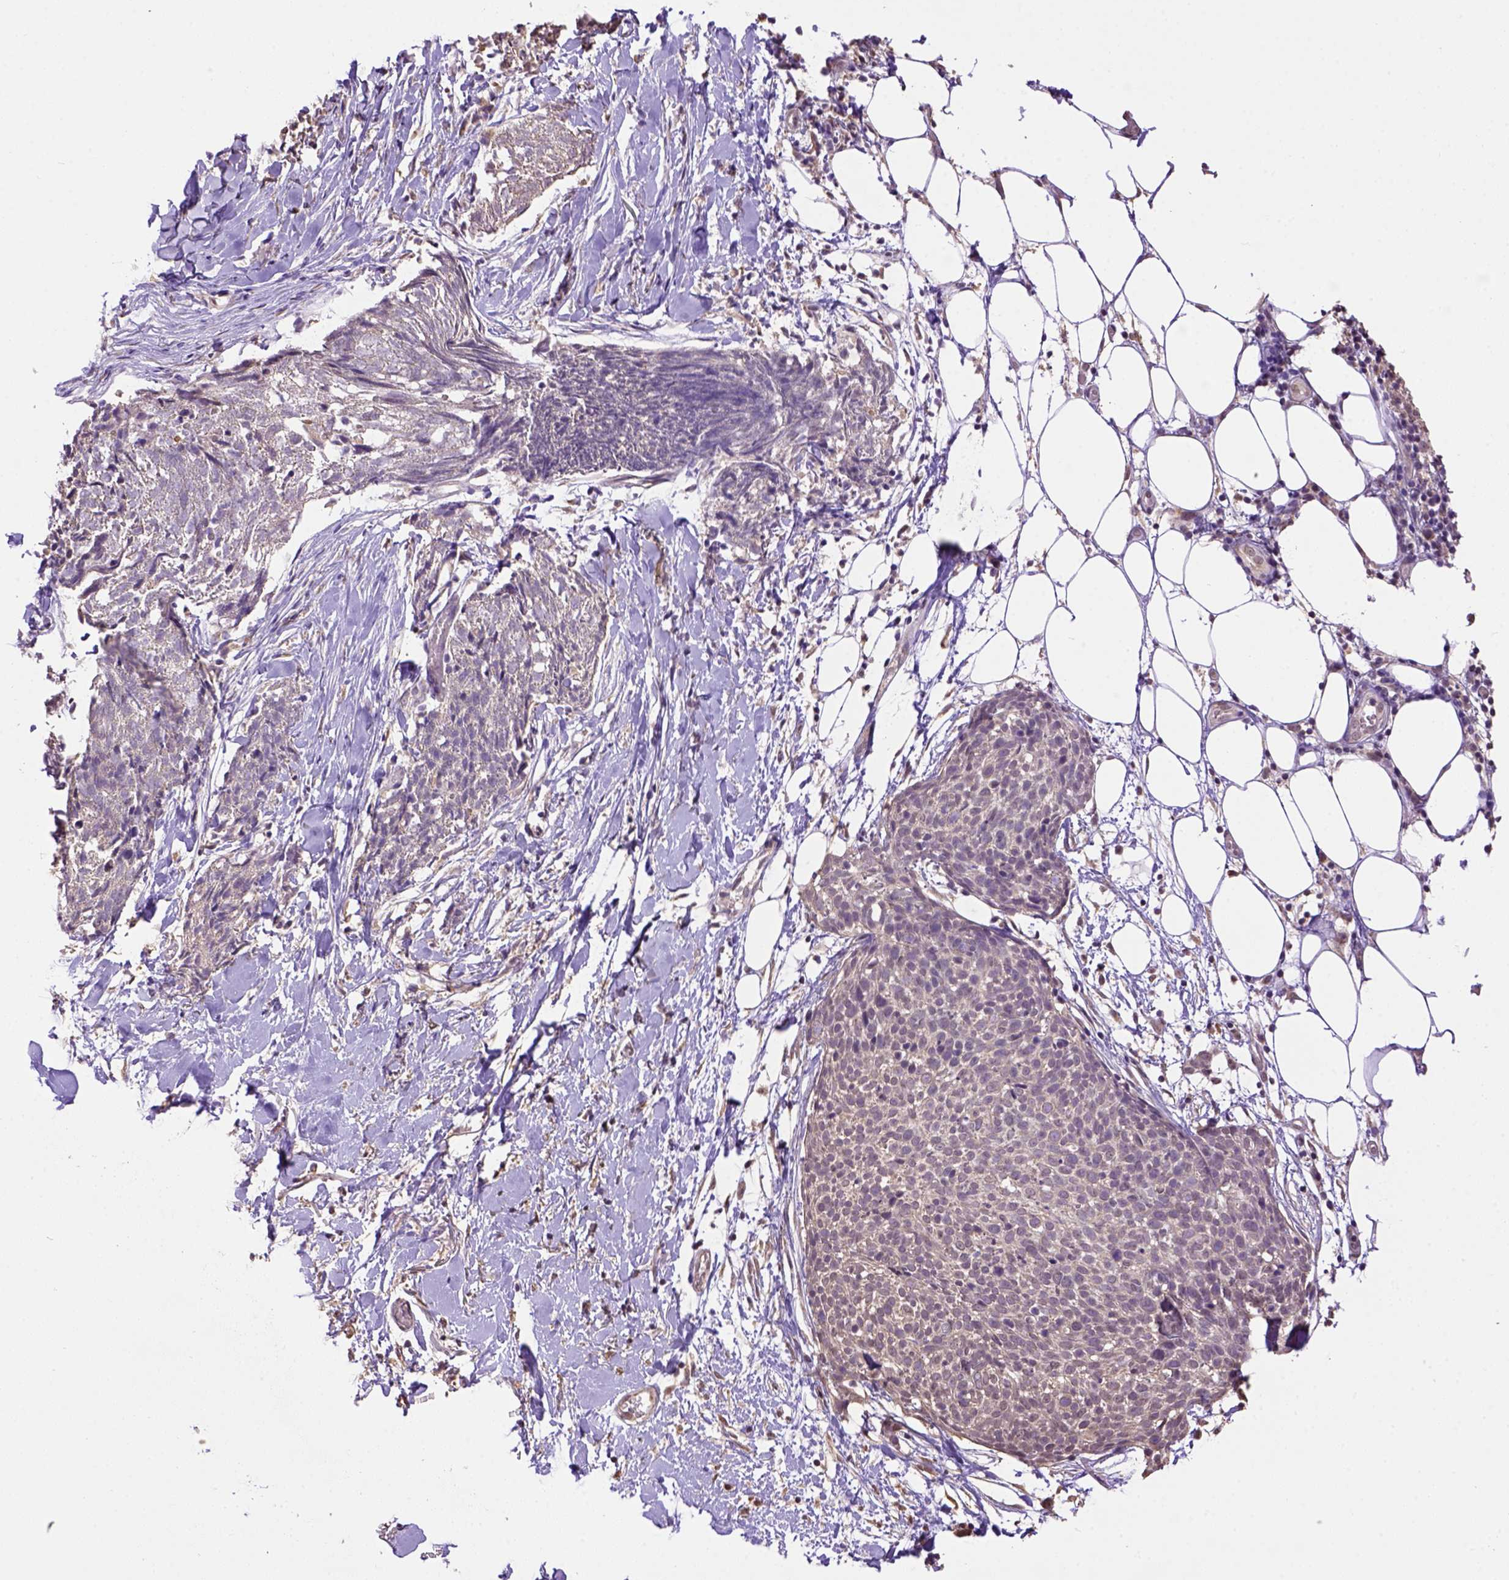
{"staining": {"intensity": "weak", "quantity": "<25%", "location": "cytoplasmic/membranous"}, "tissue": "skin cancer", "cell_type": "Tumor cells", "image_type": "cancer", "snomed": [{"axis": "morphology", "description": "Squamous cell carcinoma, NOS"}, {"axis": "topography", "description": "Skin"}, {"axis": "topography", "description": "Vulva"}], "caption": "An image of human skin cancer (squamous cell carcinoma) is negative for staining in tumor cells.", "gene": "WDR17", "patient": {"sex": "female", "age": 75}}